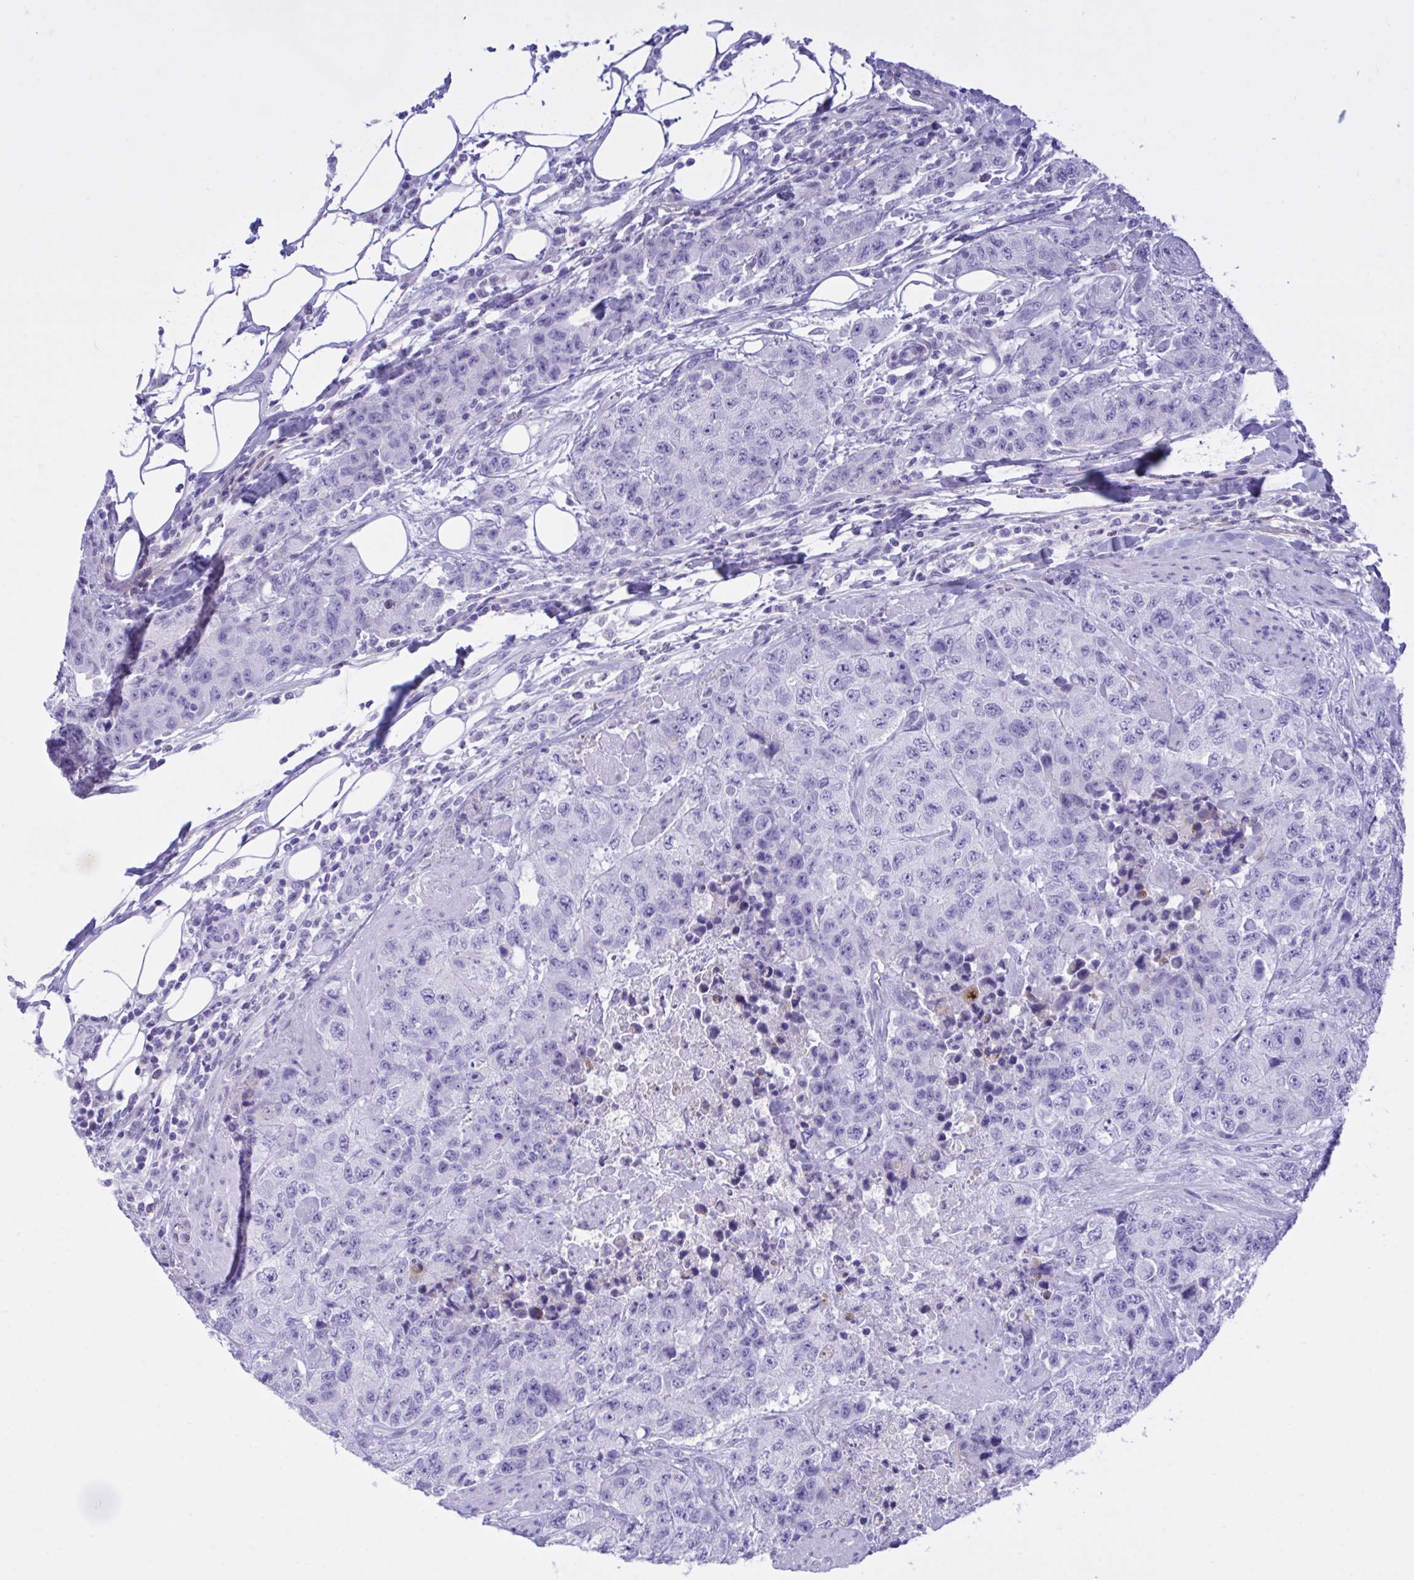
{"staining": {"intensity": "negative", "quantity": "none", "location": "none"}, "tissue": "urothelial cancer", "cell_type": "Tumor cells", "image_type": "cancer", "snomed": [{"axis": "morphology", "description": "Urothelial carcinoma, High grade"}, {"axis": "topography", "description": "Urinary bladder"}], "caption": "High magnification brightfield microscopy of urothelial carcinoma (high-grade) stained with DAB (brown) and counterstained with hematoxylin (blue): tumor cells show no significant positivity.", "gene": "BEX5", "patient": {"sex": "female", "age": 78}}